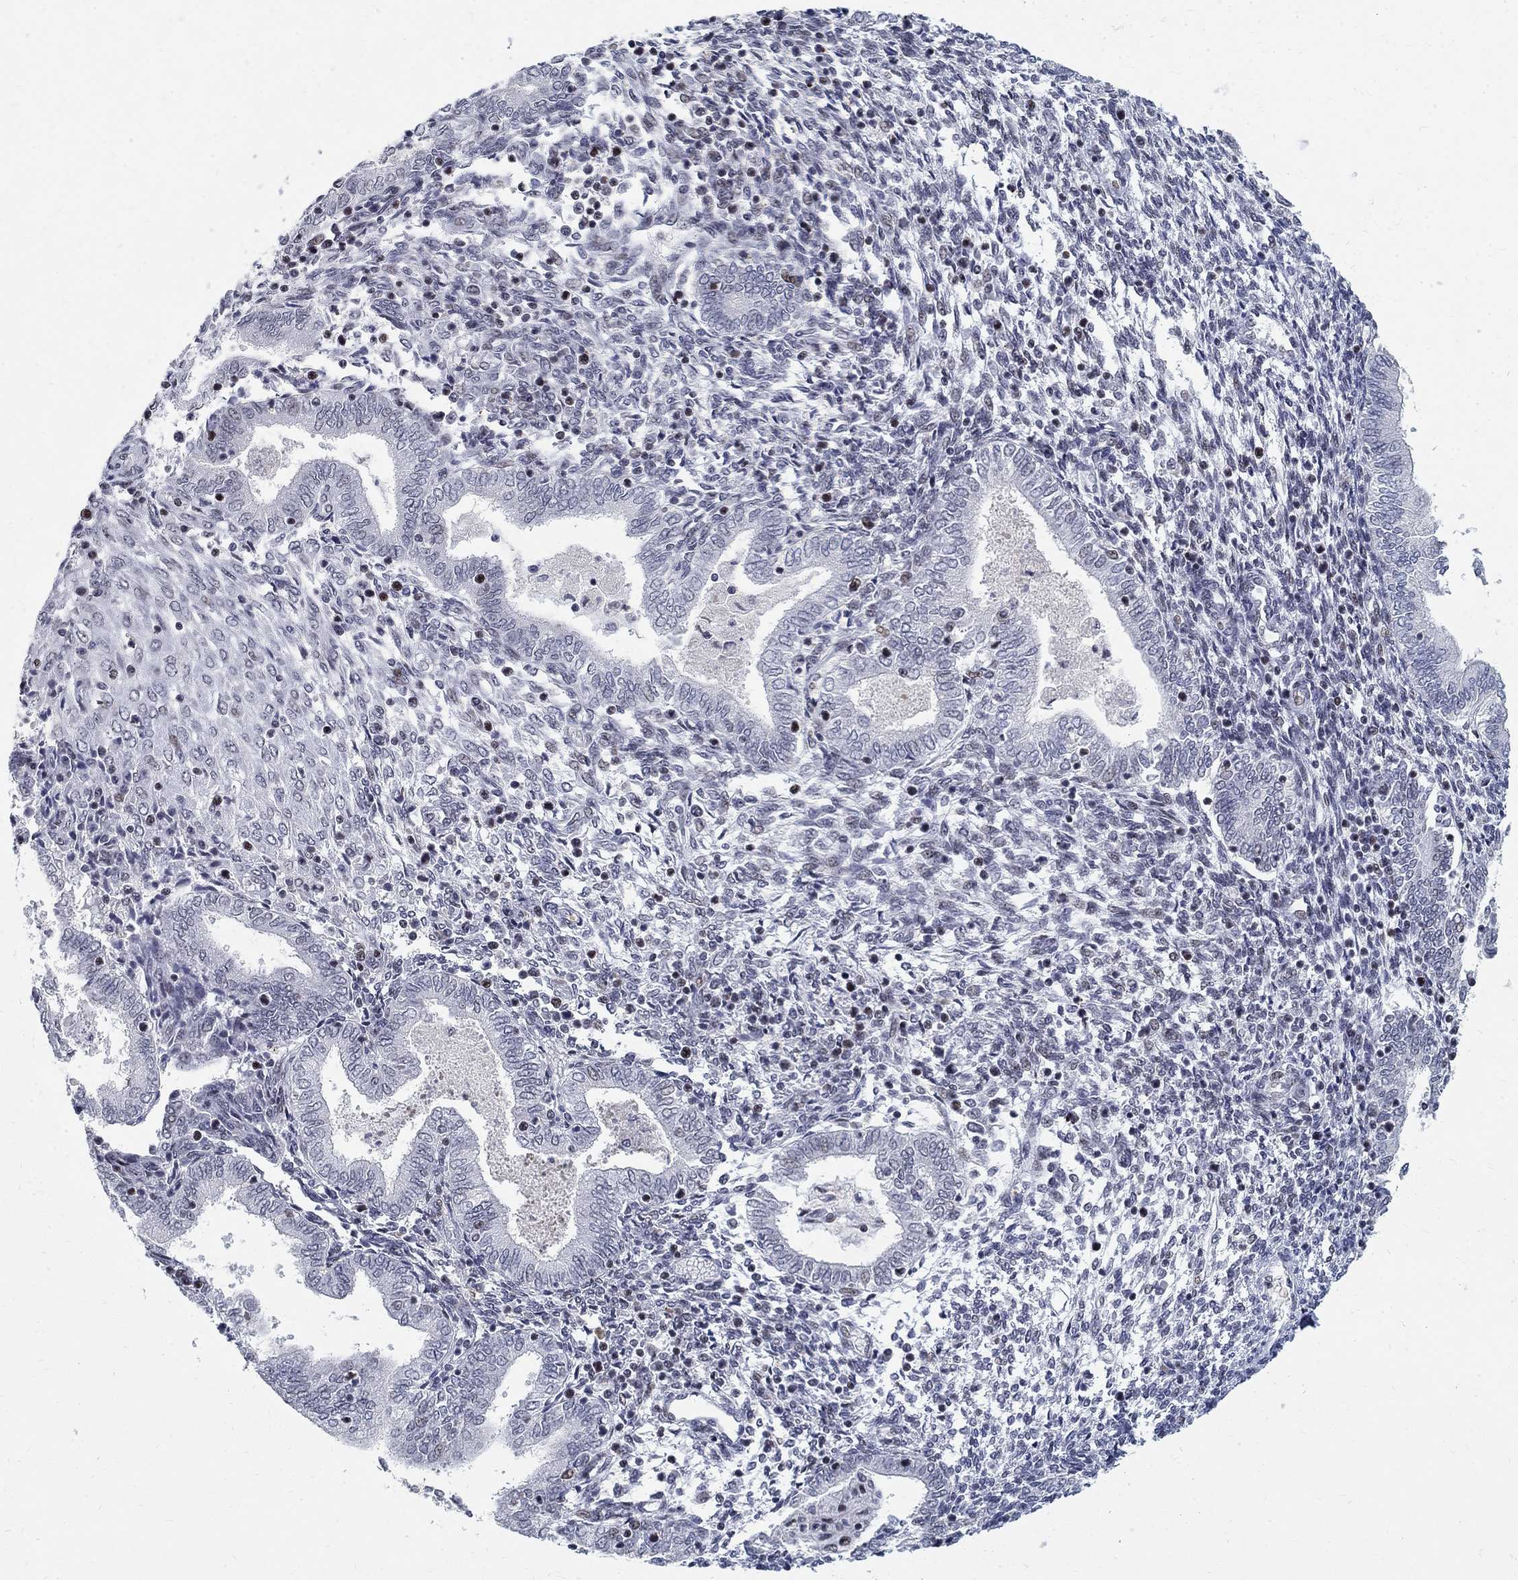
{"staining": {"intensity": "negative", "quantity": "none", "location": "none"}, "tissue": "endometrium", "cell_type": "Cells in endometrial stroma", "image_type": "normal", "snomed": [{"axis": "morphology", "description": "Normal tissue, NOS"}, {"axis": "topography", "description": "Endometrium"}], "caption": "DAB immunohistochemical staining of unremarkable human endometrium displays no significant expression in cells in endometrial stroma. Nuclei are stained in blue.", "gene": "BHLHE22", "patient": {"sex": "female", "age": 42}}